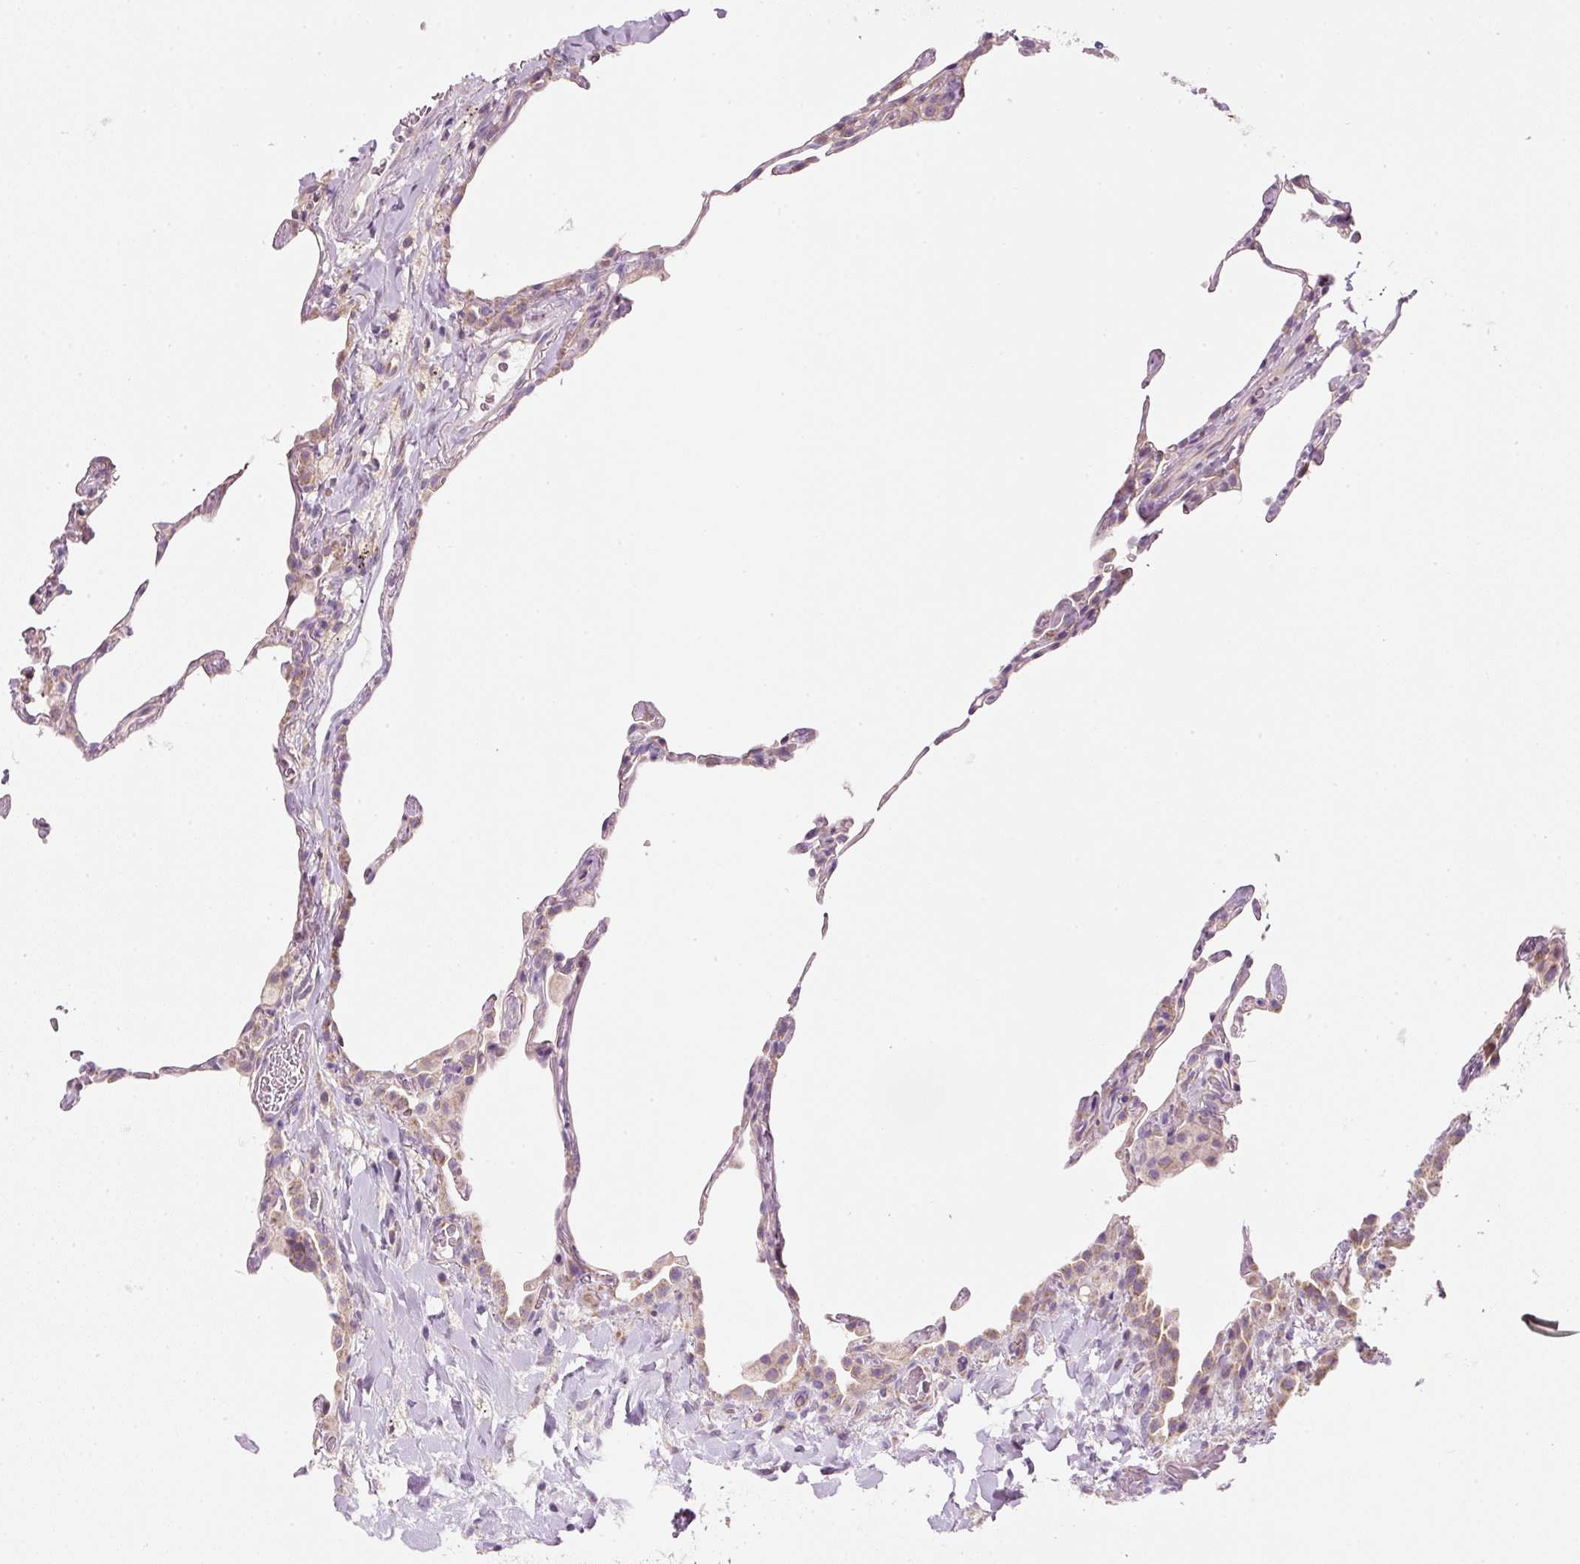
{"staining": {"intensity": "weak", "quantity": "<25%", "location": "cytoplasmic/membranous"}, "tissue": "lung", "cell_type": "Alveolar cells", "image_type": "normal", "snomed": [{"axis": "morphology", "description": "Normal tissue, NOS"}, {"axis": "topography", "description": "Lung"}], "caption": "An image of human lung is negative for staining in alveolar cells.", "gene": "NDUFA1", "patient": {"sex": "female", "age": 57}}